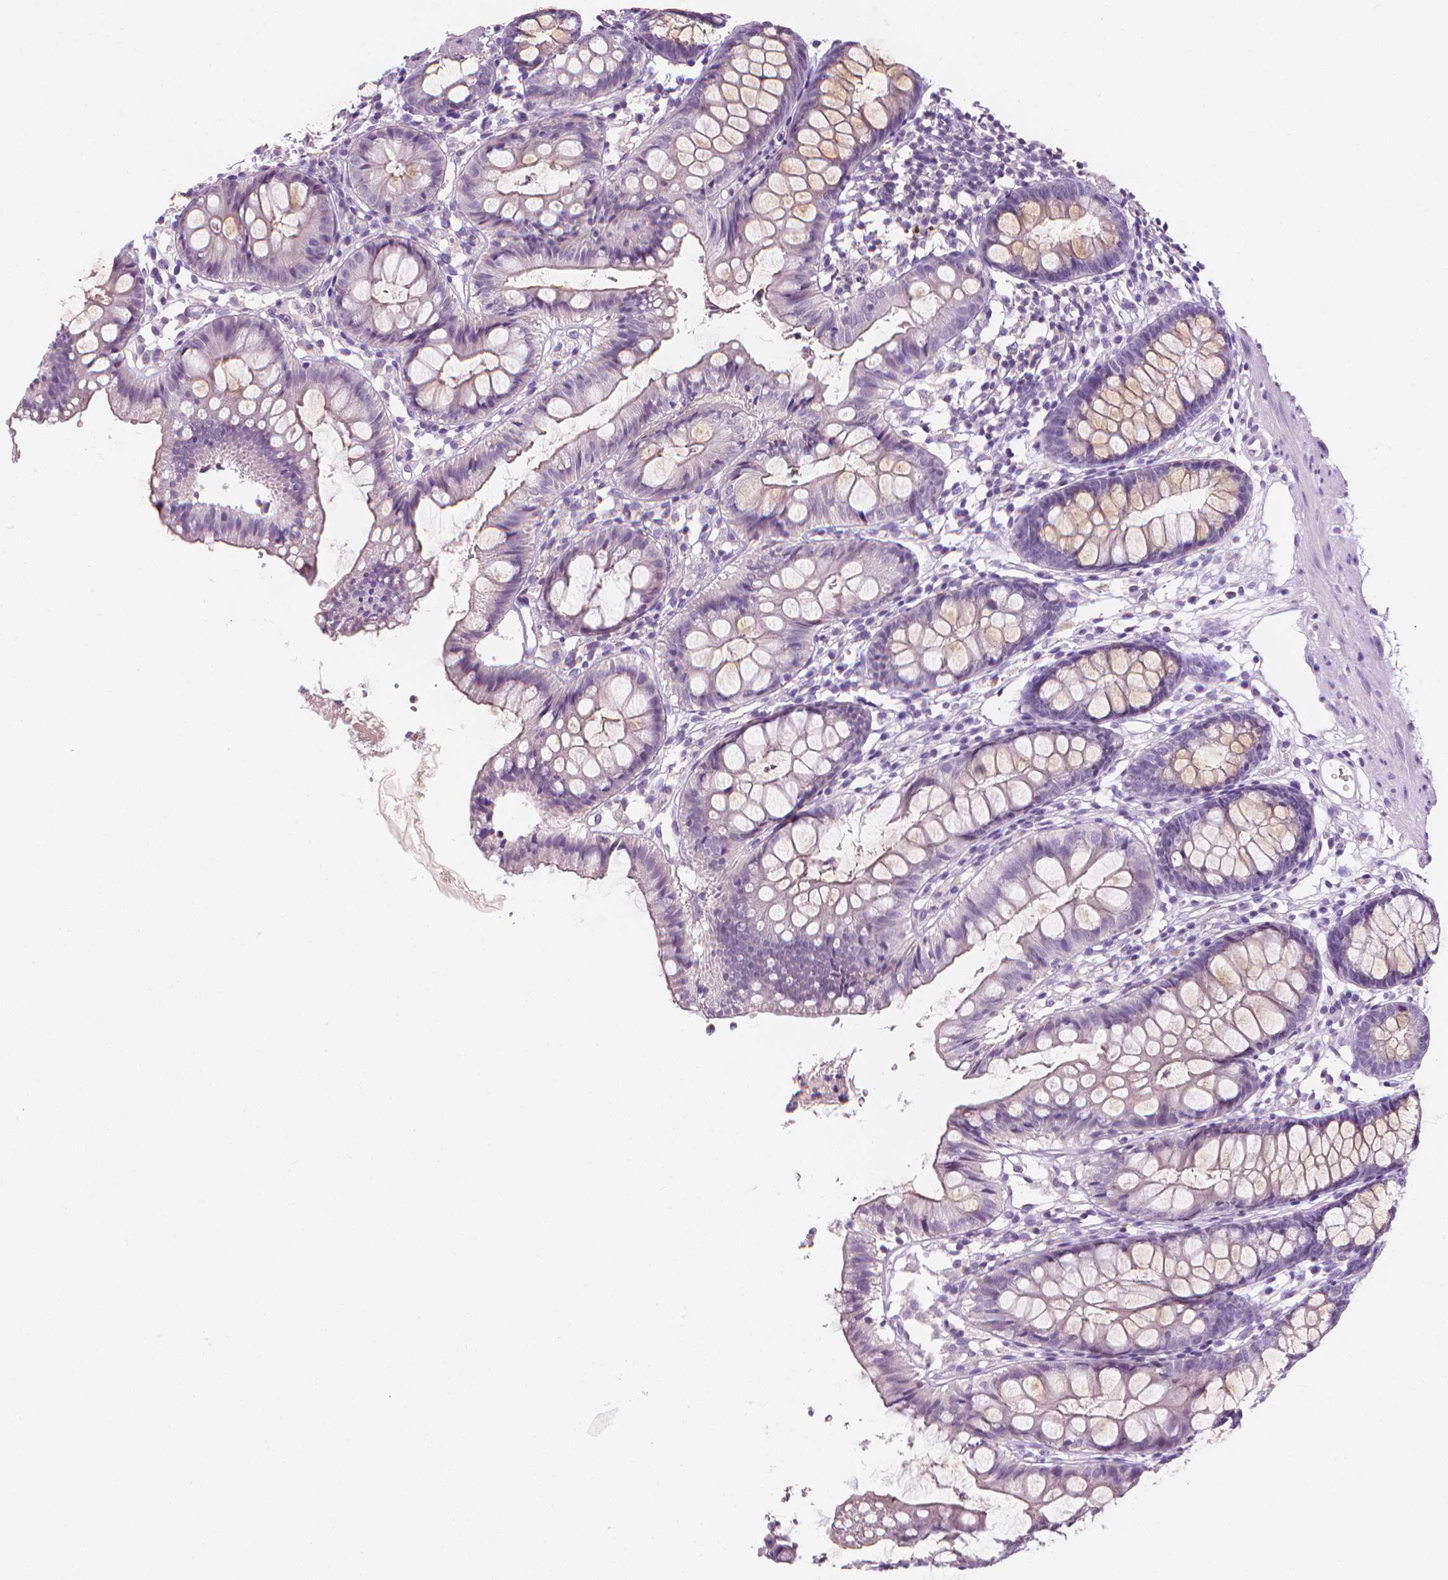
{"staining": {"intensity": "negative", "quantity": "none", "location": "none"}, "tissue": "colon", "cell_type": "Endothelial cells", "image_type": "normal", "snomed": [{"axis": "morphology", "description": "Normal tissue, NOS"}, {"axis": "topography", "description": "Colon"}], "caption": "Immunohistochemical staining of benign colon shows no significant positivity in endothelial cells.", "gene": "DCAF8L1", "patient": {"sex": "female", "age": 84}}